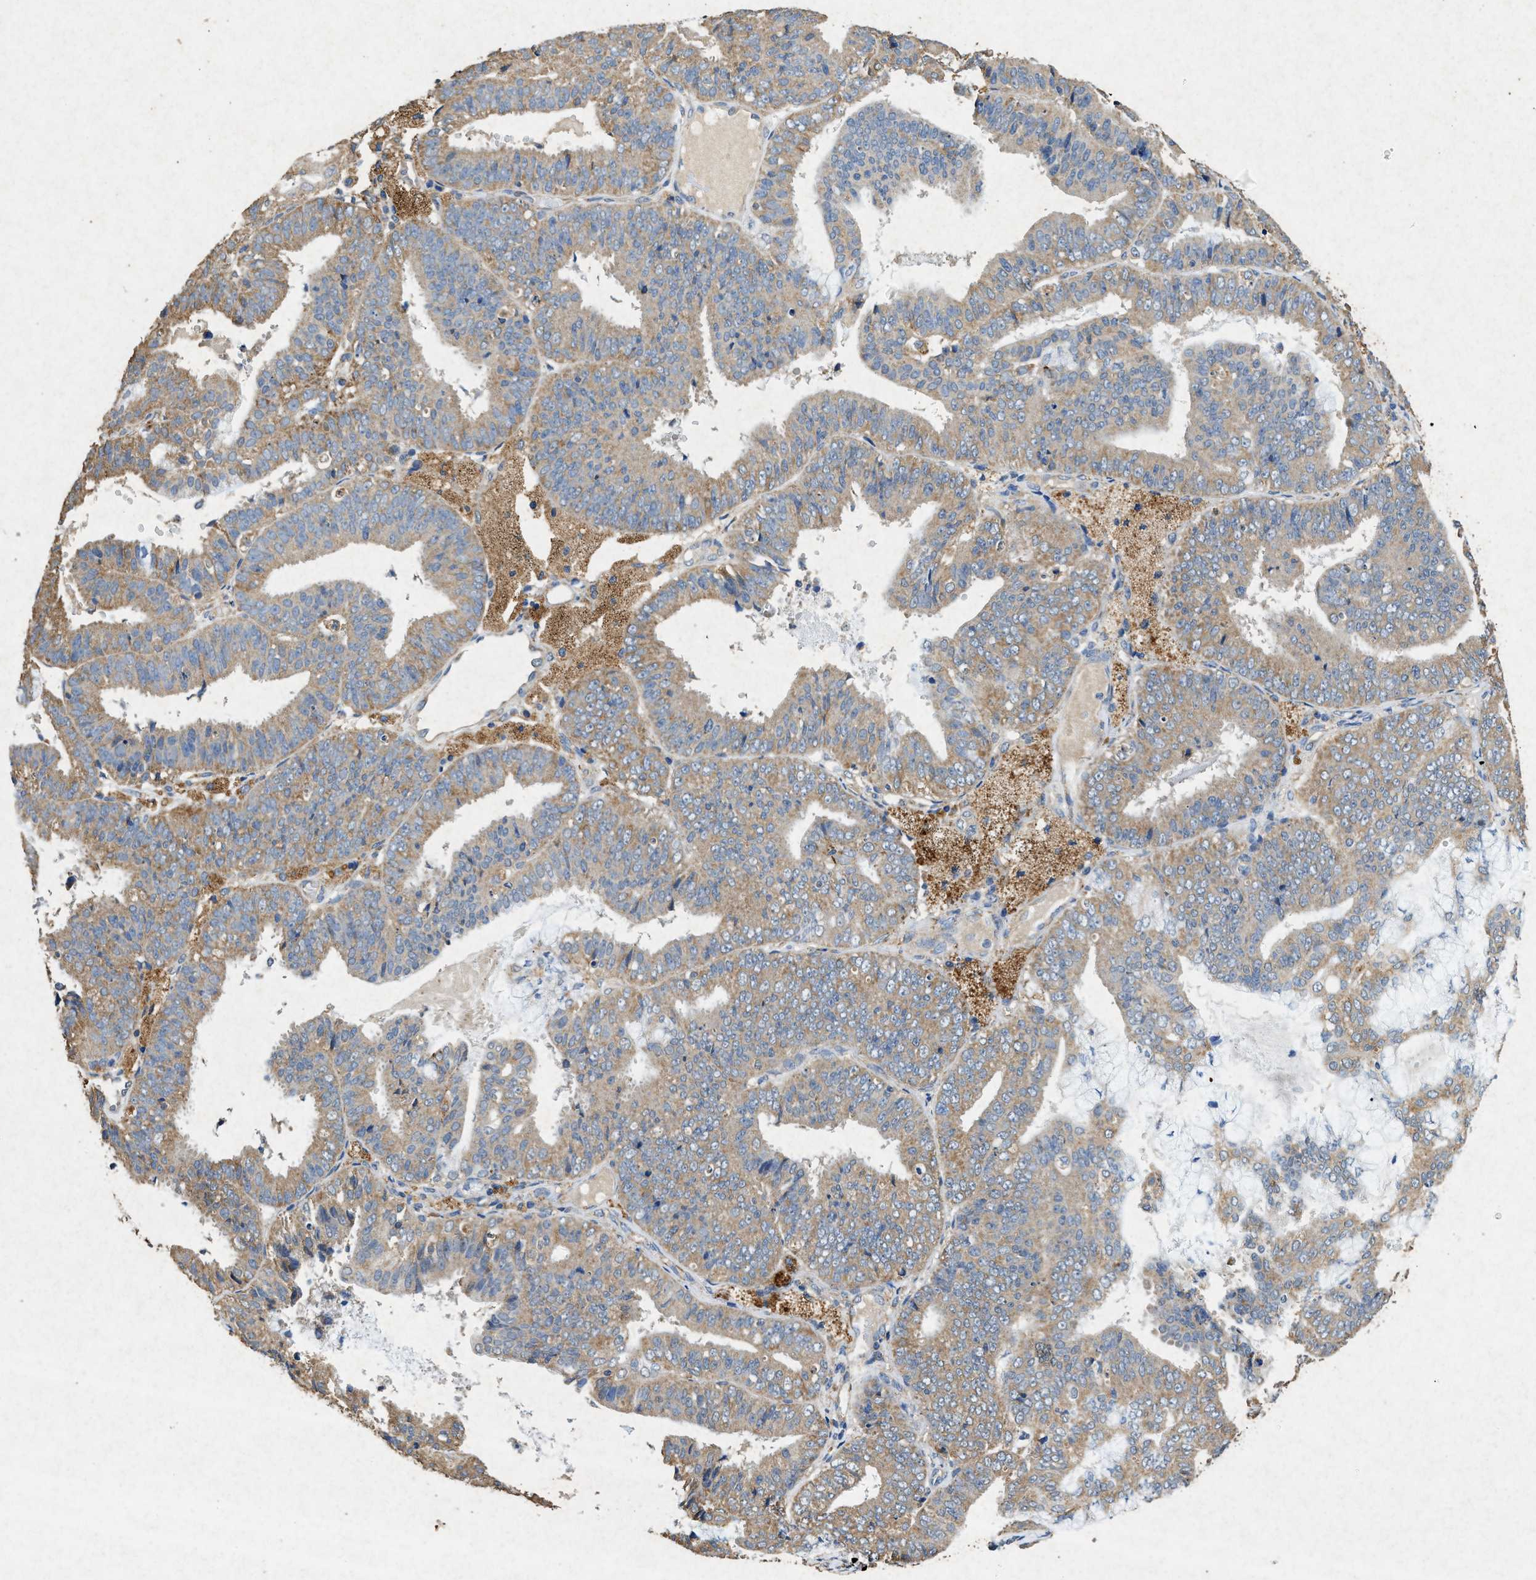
{"staining": {"intensity": "moderate", "quantity": ">75%", "location": "cytoplasmic/membranous"}, "tissue": "endometrial cancer", "cell_type": "Tumor cells", "image_type": "cancer", "snomed": [{"axis": "morphology", "description": "Adenocarcinoma, NOS"}, {"axis": "topography", "description": "Endometrium"}], "caption": "Protein expression by IHC displays moderate cytoplasmic/membranous positivity in about >75% of tumor cells in endometrial cancer (adenocarcinoma).", "gene": "CDK15", "patient": {"sex": "female", "age": 63}}